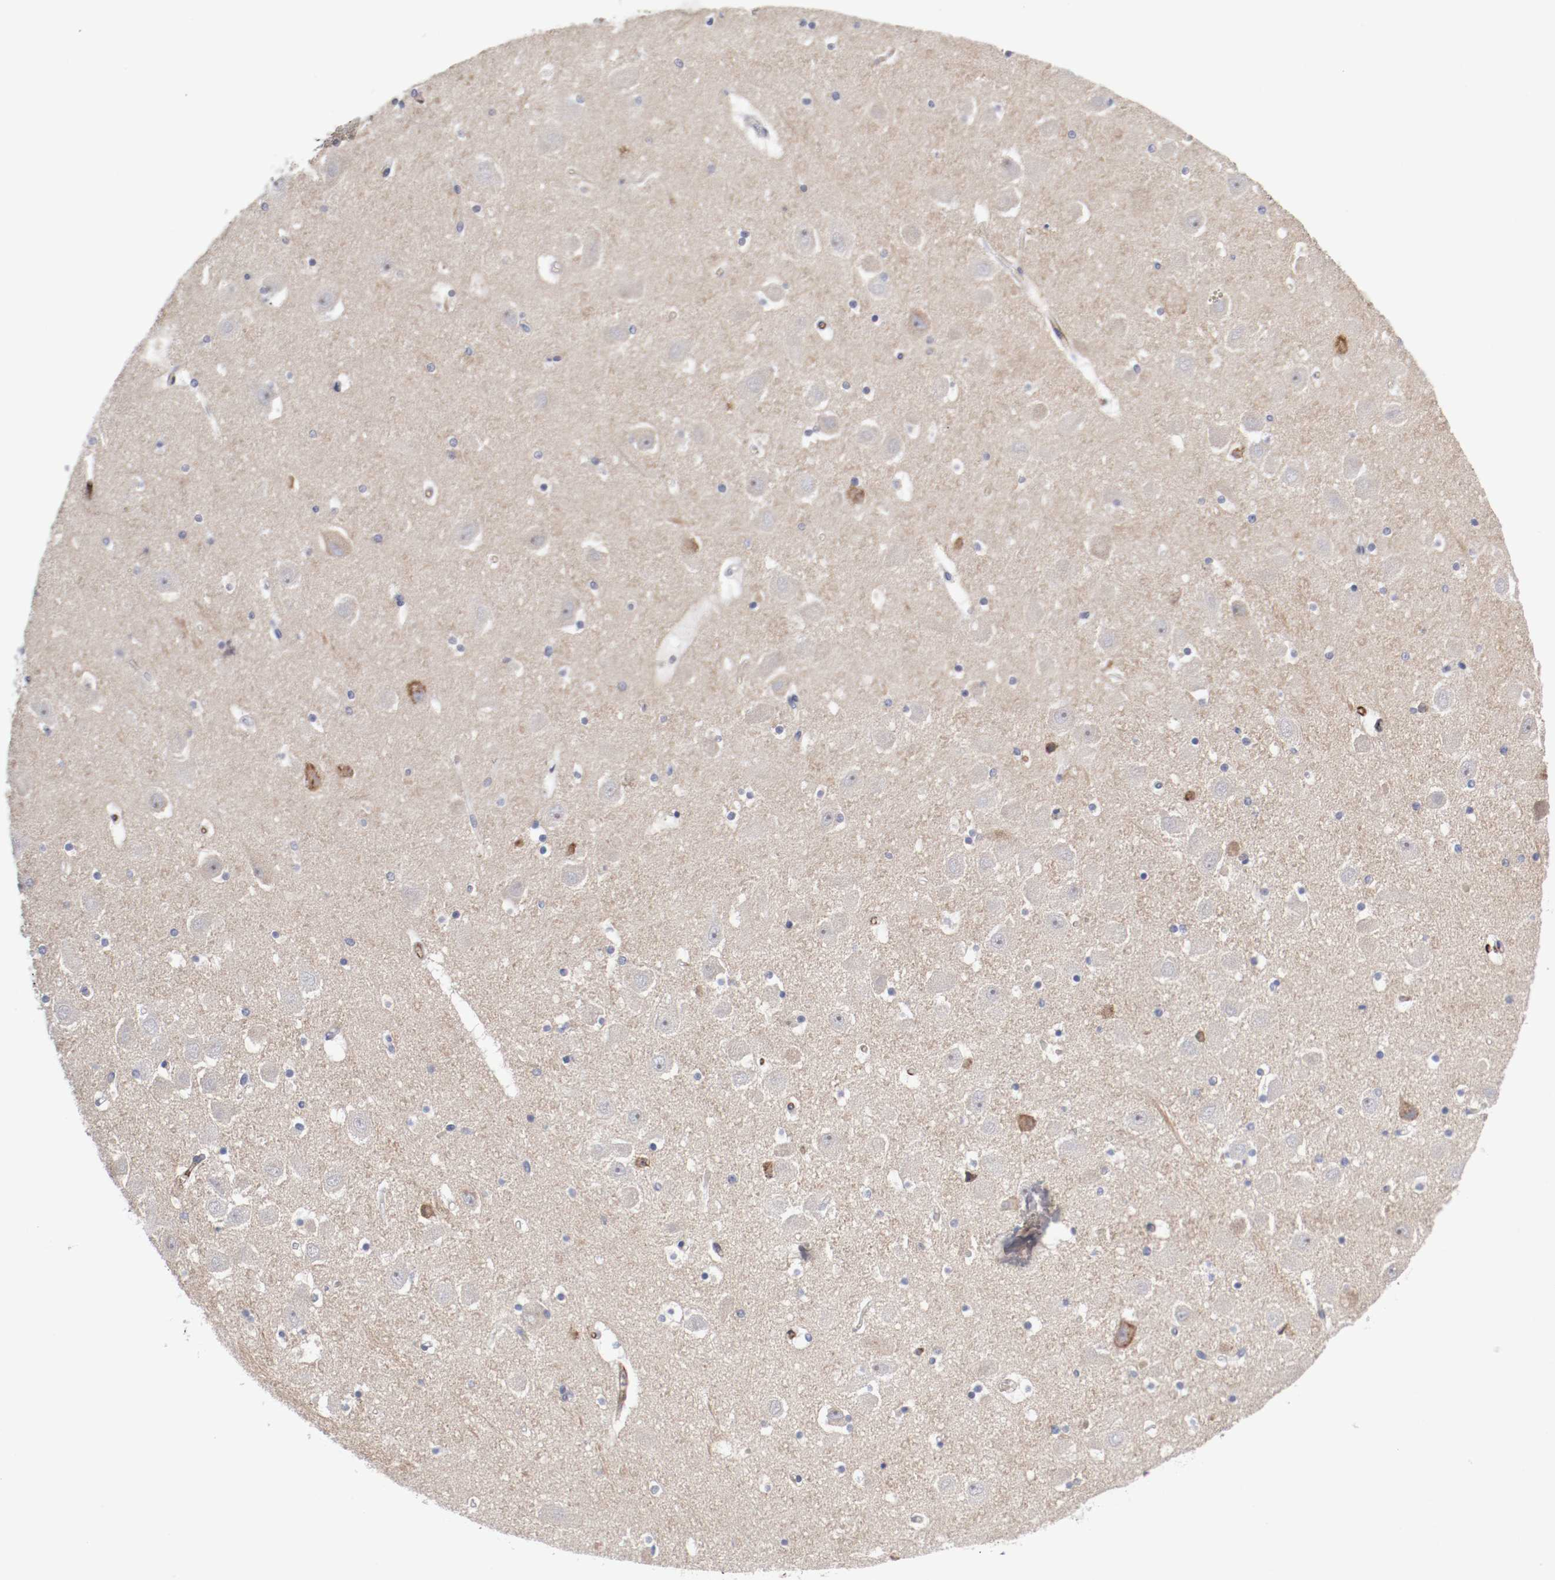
{"staining": {"intensity": "moderate", "quantity": "<25%", "location": "cytoplasmic/membranous"}, "tissue": "hippocampus", "cell_type": "Glial cells", "image_type": "normal", "snomed": [{"axis": "morphology", "description": "Normal tissue, NOS"}, {"axis": "topography", "description": "Hippocampus"}], "caption": "Protein analysis of benign hippocampus displays moderate cytoplasmic/membranous positivity in about <25% of glial cells. (Brightfield microscopy of DAB IHC at high magnification).", "gene": "GIT1", "patient": {"sex": "male", "age": 45}}